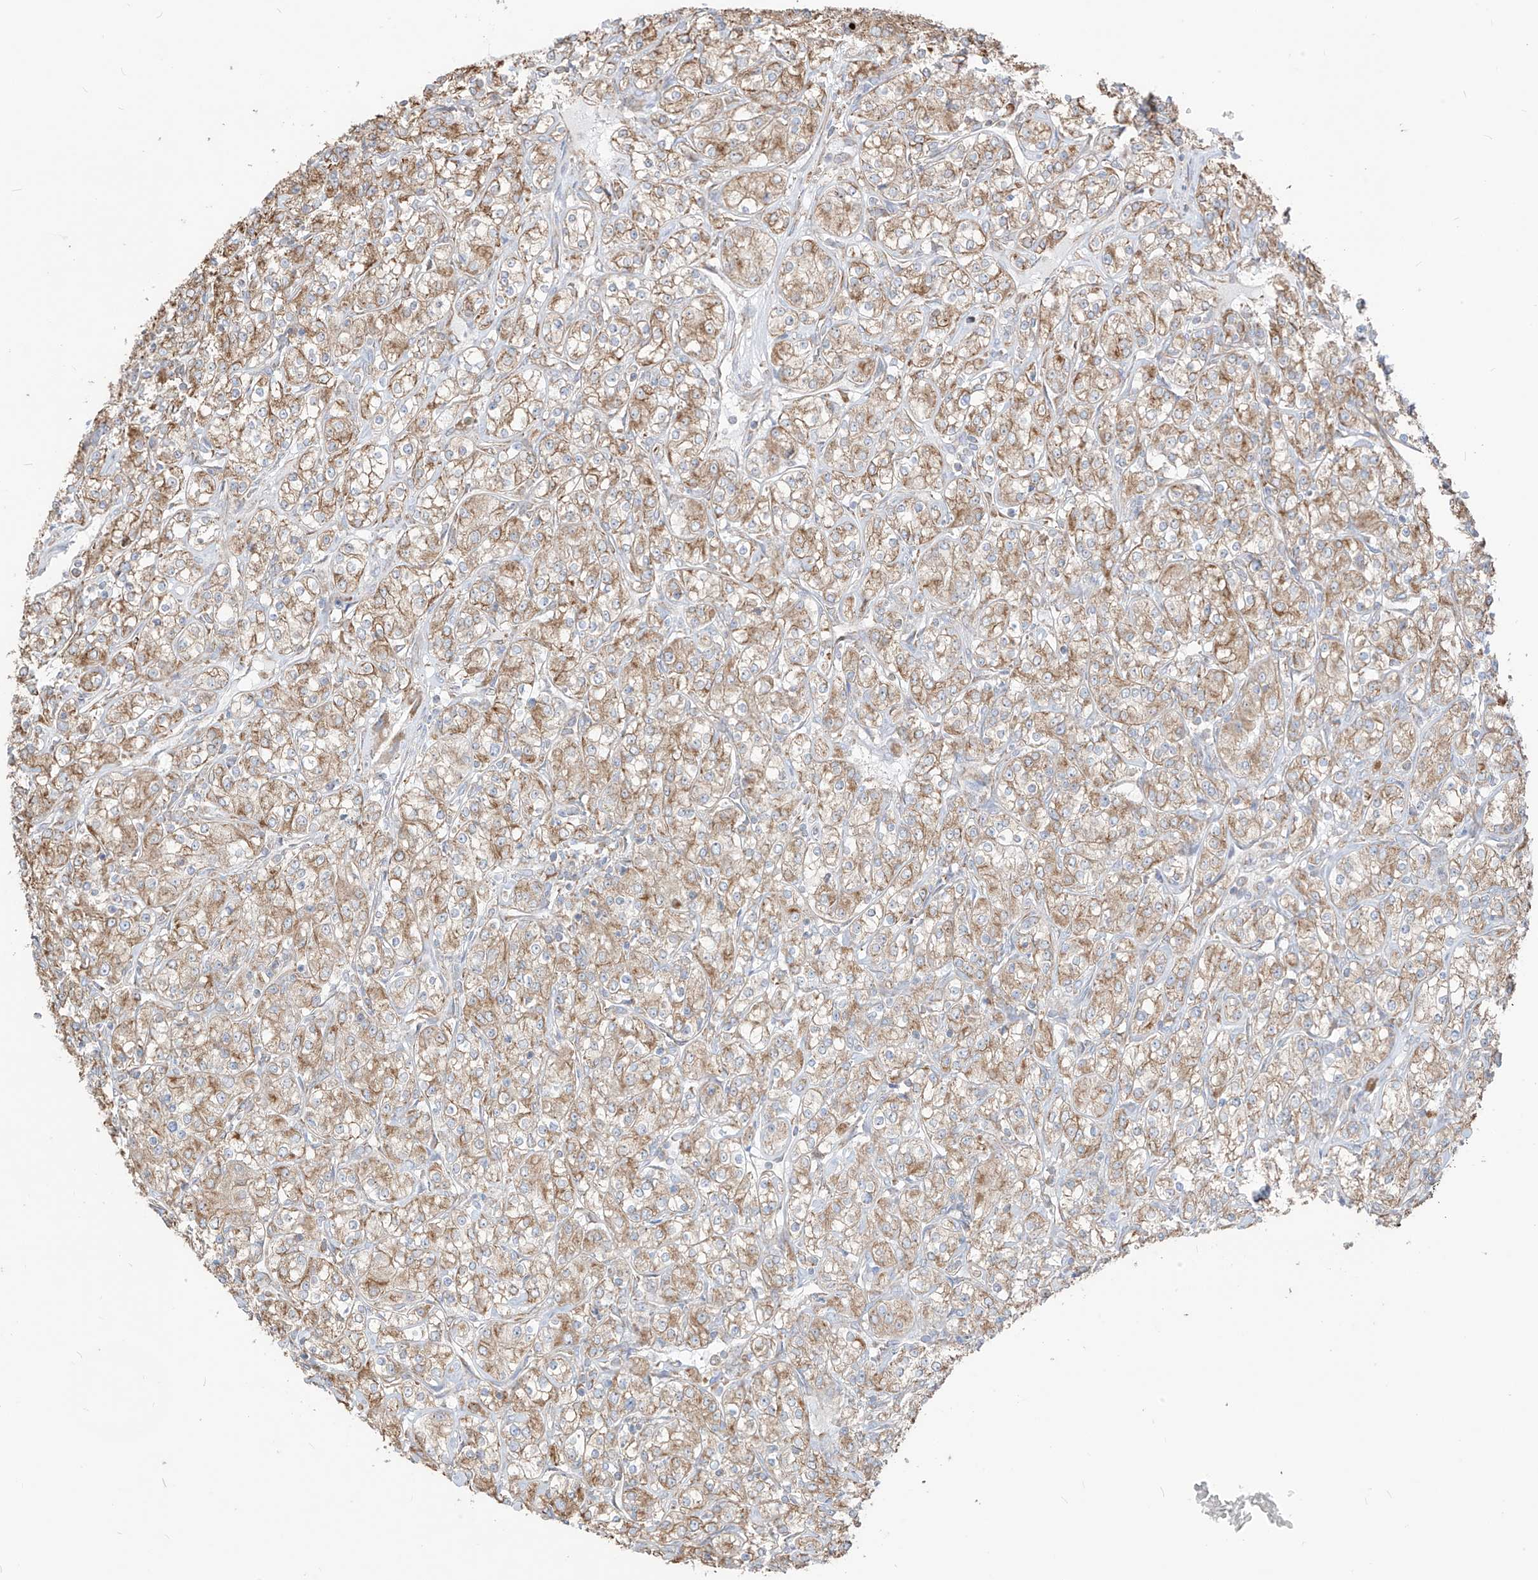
{"staining": {"intensity": "moderate", "quantity": ">75%", "location": "cytoplasmic/membranous"}, "tissue": "renal cancer", "cell_type": "Tumor cells", "image_type": "cancer", "snomed": [{"axis": "morphology", "description": "Adenocarcinoma, NOS"}, {"axis": "topography", "description": "Kidney"}], "caption": "This is an image of immunohistochemistry staining of adenocarcinoma (renal), which shows moderate staining in the cytoplasmic/membranous of tumor cells.", "gene": "PDIA6", "patient": {"sex": "male", "age": 77}}